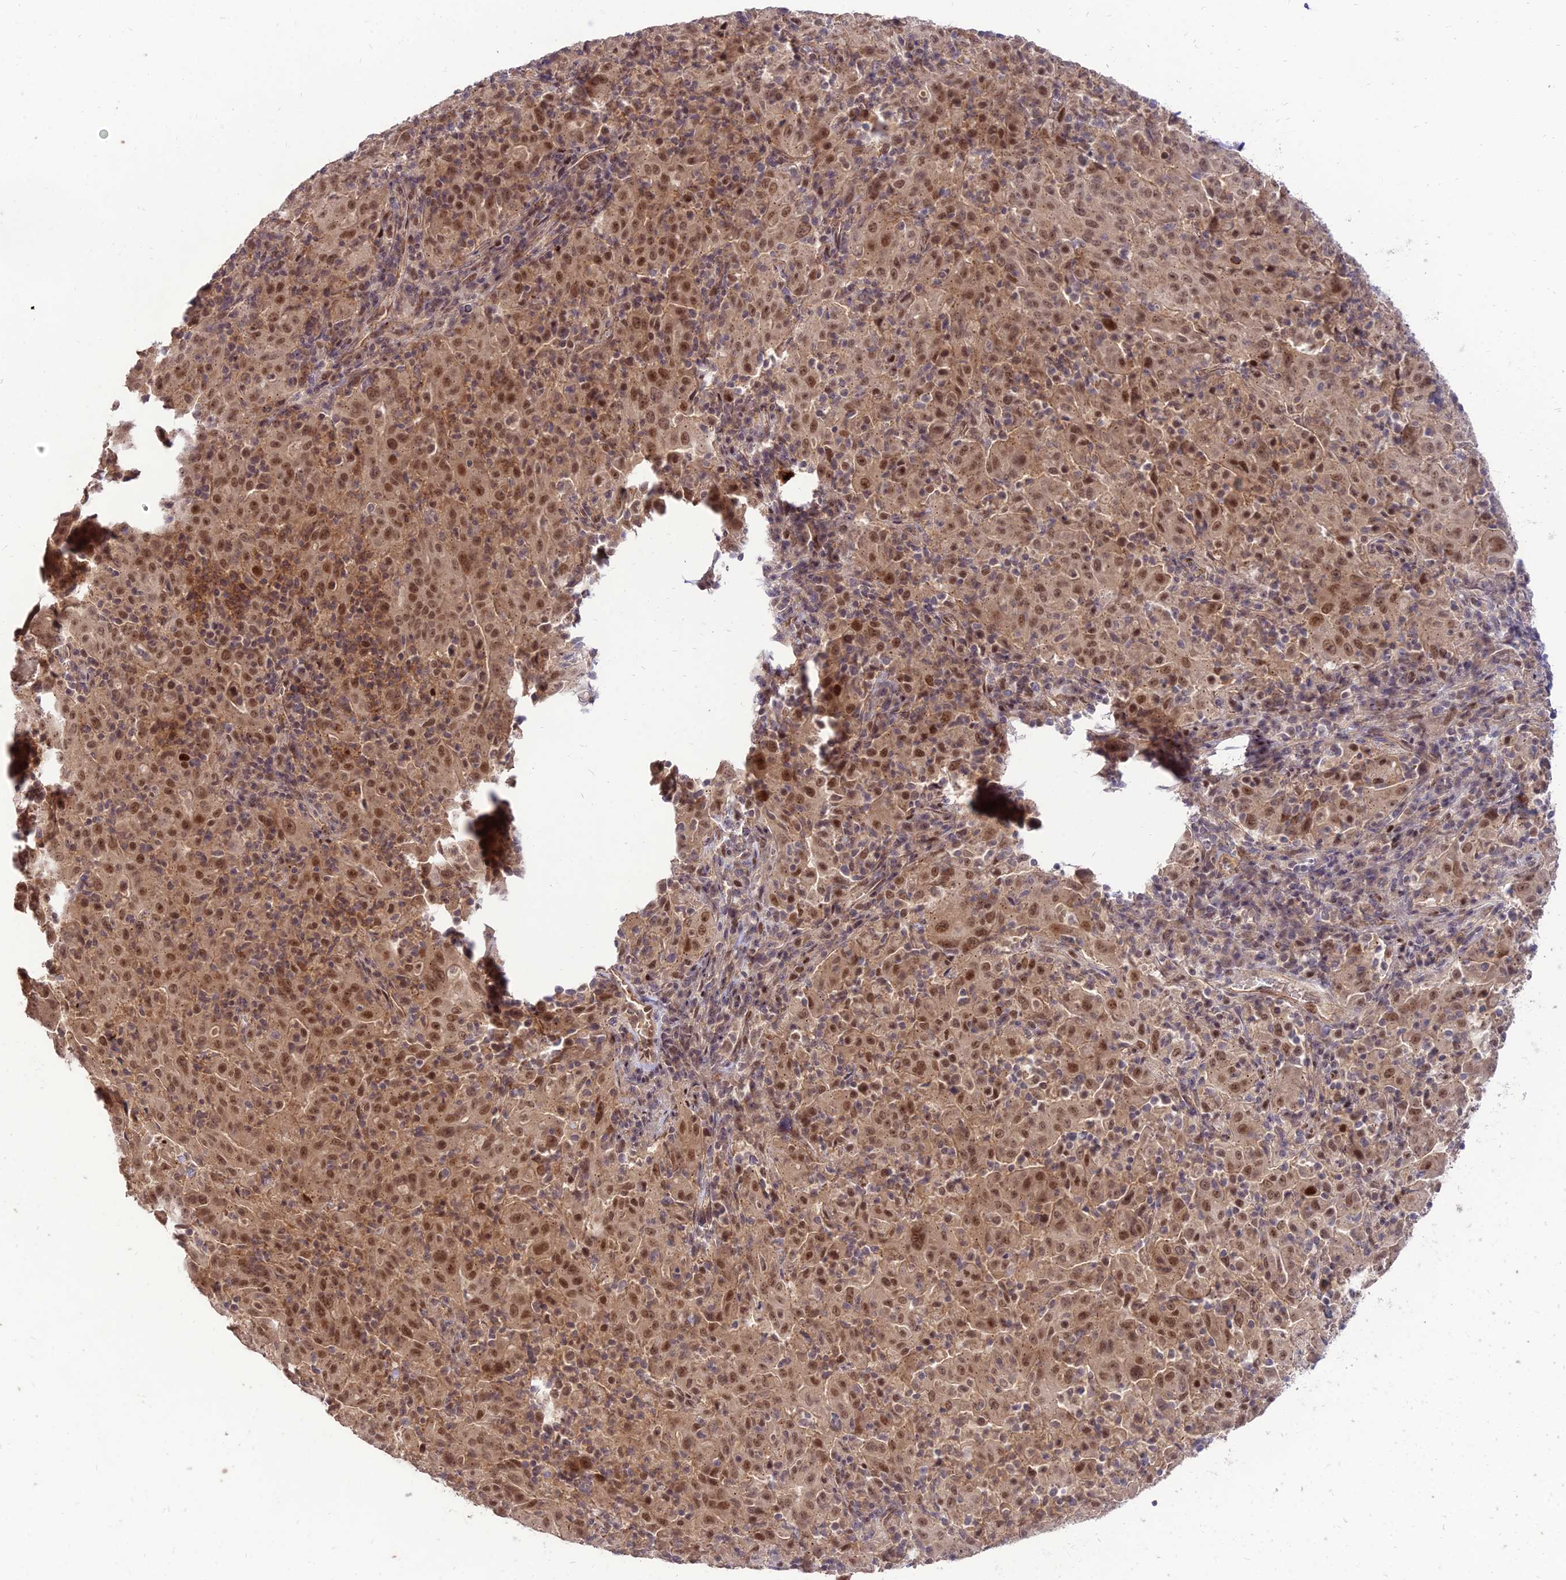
{"staining": {"intensity": "moderate", "quantity": ">75%", "location": "nuclear"}, "tissue": "pancreatic cancer", "cell_type": "Tumor cells", "image_type": "cancer", "snomed": [{"axis": "morphology", "description": "Adenocarcinoma, NOS"}, {"axis": "topography", "description": "Pancreas"}], "caption": "A micrograph of adenocarcinoma (pancreatic) stained for a protein demonstrates moderate nuclear brown staining in tumor cells. (DAB (3,3'-diaminobenzidine) IHC with brightfield microscopy, high magnification).", "gene": "ZNF85", "patient": {"sex": "male", "age": 63}}